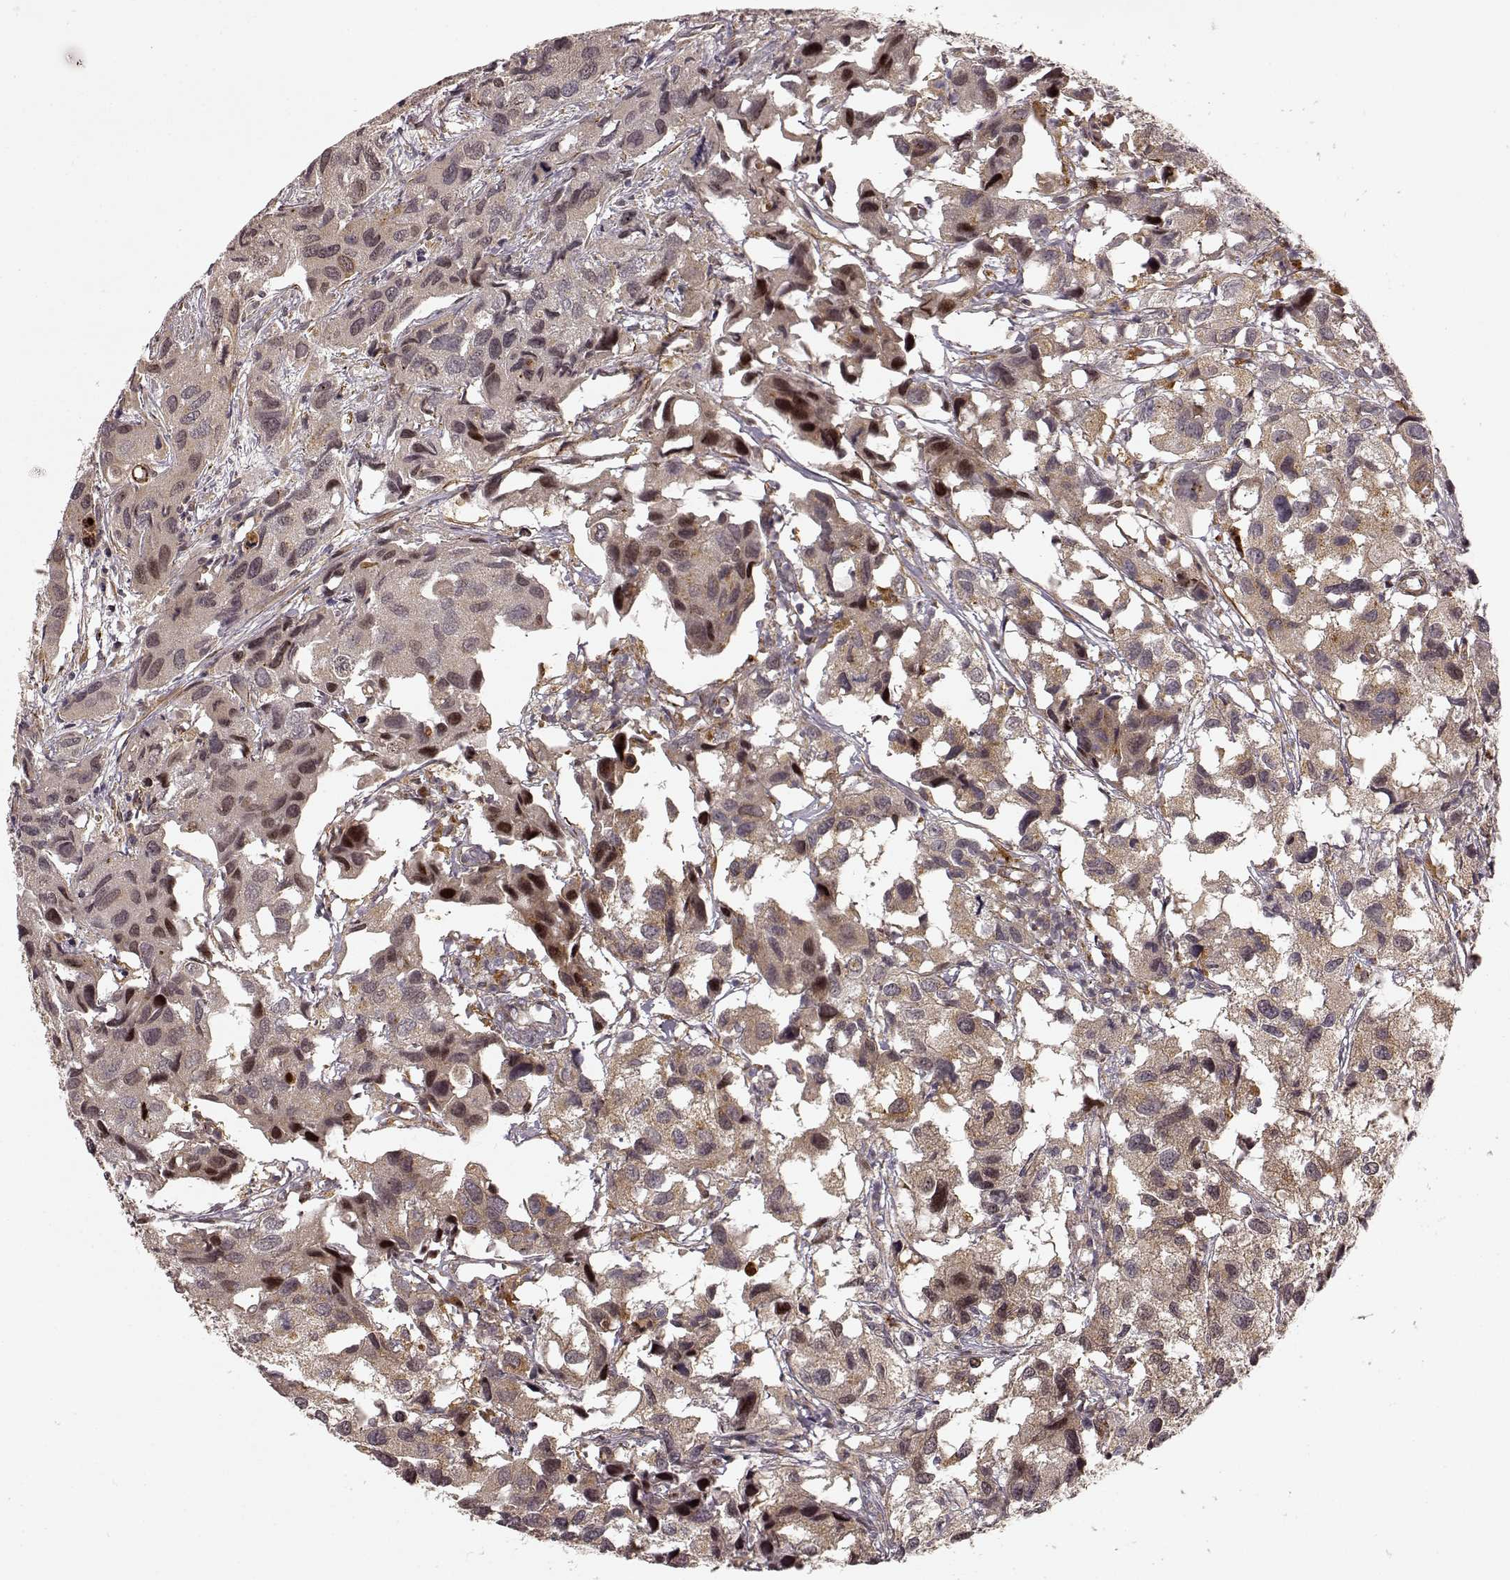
{"staining": {"intensity": "weak", "quantity": "25%-75%", "location": "cytoplasmic/membranous"}, "tissue": "urothelial cancer", "cell_type": "Tumor cells", "image_type": "cancer", "snomed": [{"axis": "morphology", "description": "Urothelial carcinoma, High grade"}, {"axis": "topography", "description": "Urinary bladder"}], "caption": "Tumor cells display low levels of weak cytoplasmic/membranous positivity in approximately 25%-75% of cells in human urothelial carcinoma (high-grade).", "gene": "SLC12A9", "patient": {"sex": "male", "age": 79}}